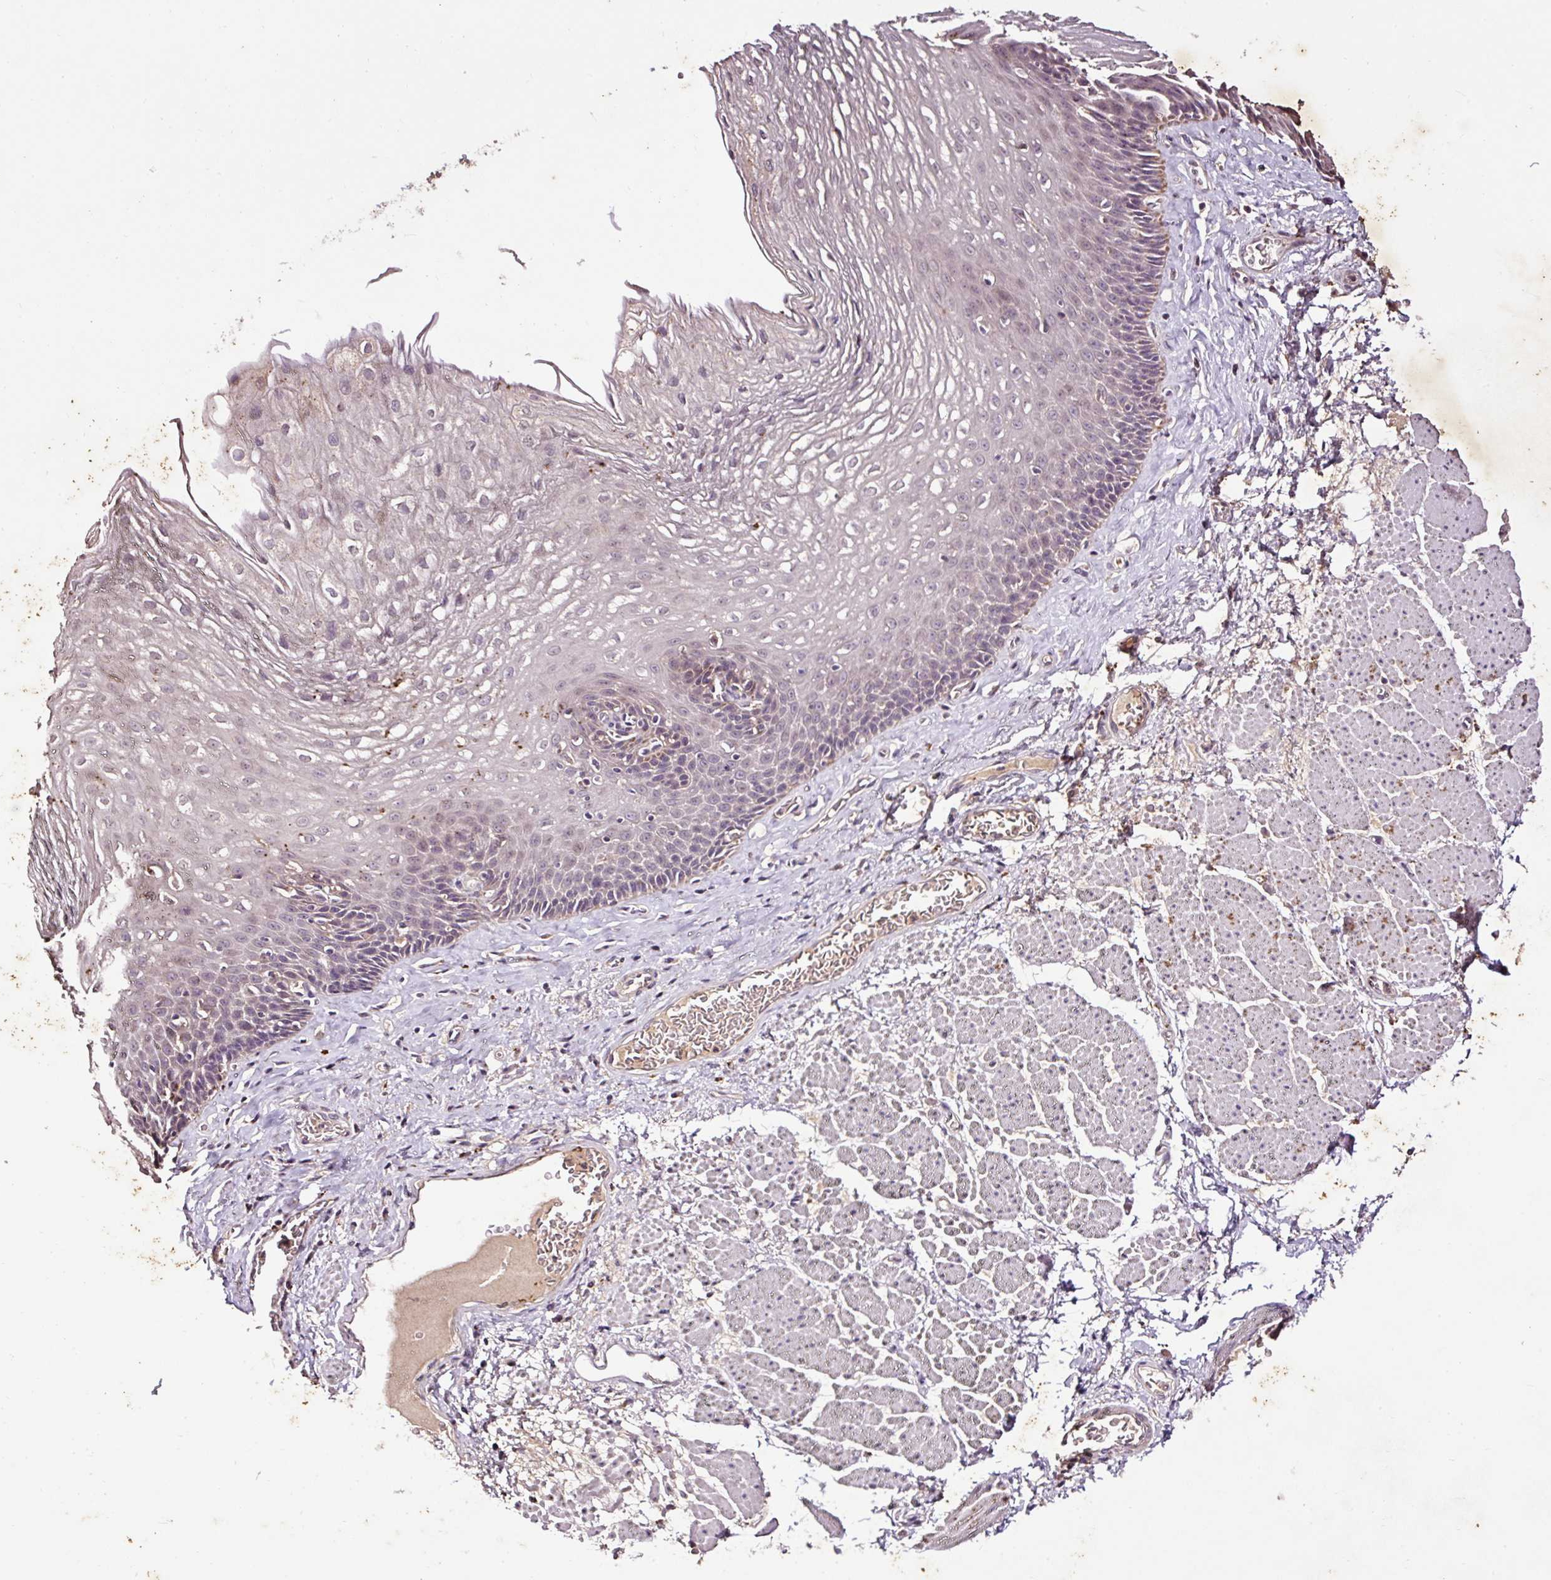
{"staining": {"intensity": "weak", "quantity": "<25%", "location": "cytoplasmic/membranous"}, "tissue": "esophagus", "cell_type": "Squamous epithelial cells", "image_type": "normal", "snomed": [{"axis": "morphology", "description": "Normal tissue, NOS"}, {"axis": "topography", "description": "Esophagus"}], "caption": "Histopathology image shows no protein expression in squamous epithelial cells of benign esophagus. (DAB (3,3'-diaminobenzidine) IHC visualized using brightfield microscopy, high magnification).", "gene": "LRTM2", "patient": {"sex": "female", "age": 66}}